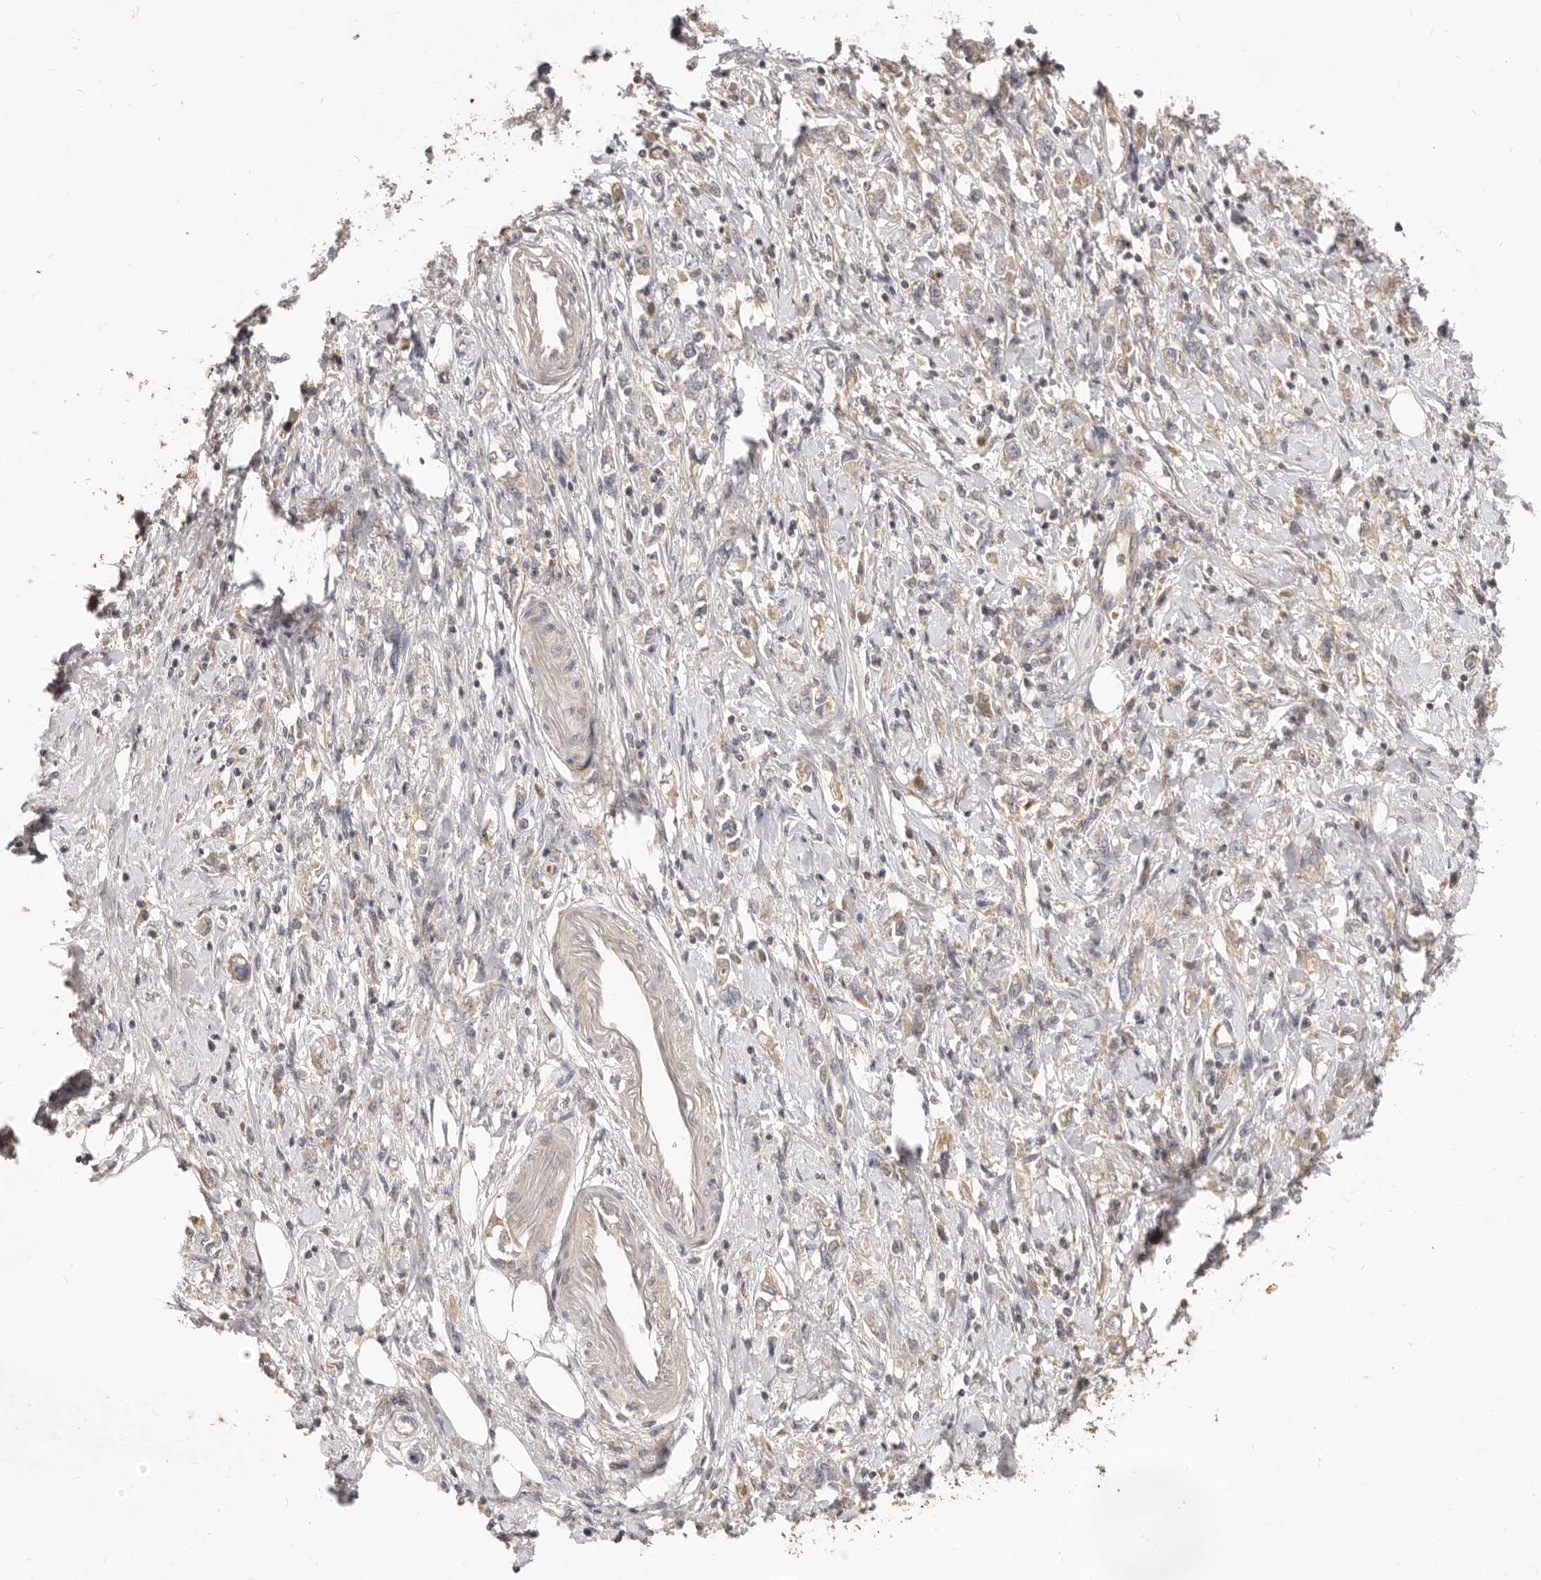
{"staining": {"intensity": "weak", "quantity": "25%-75%", "location": "cytoplasmic/membranous"}, "tissue": "stomach cancer", "cell_type": "Tumor cells", "image_type": "cancer", "snomed": [{"axis": "morphology", "description": "Adenocarcinoma, NOS"}, {"axis": "topography", "description": "Stomach"}], "caption": "An immunohistochemistry histopathology image of tumor tissue is shown. Protein staining in brown labels weak cytoplasmic/membranous positivity in stomach cancer (adenocarcinoma) within tumor cells.", "gene": "USP49", "patient": {"sex": "female", "age": 76}}